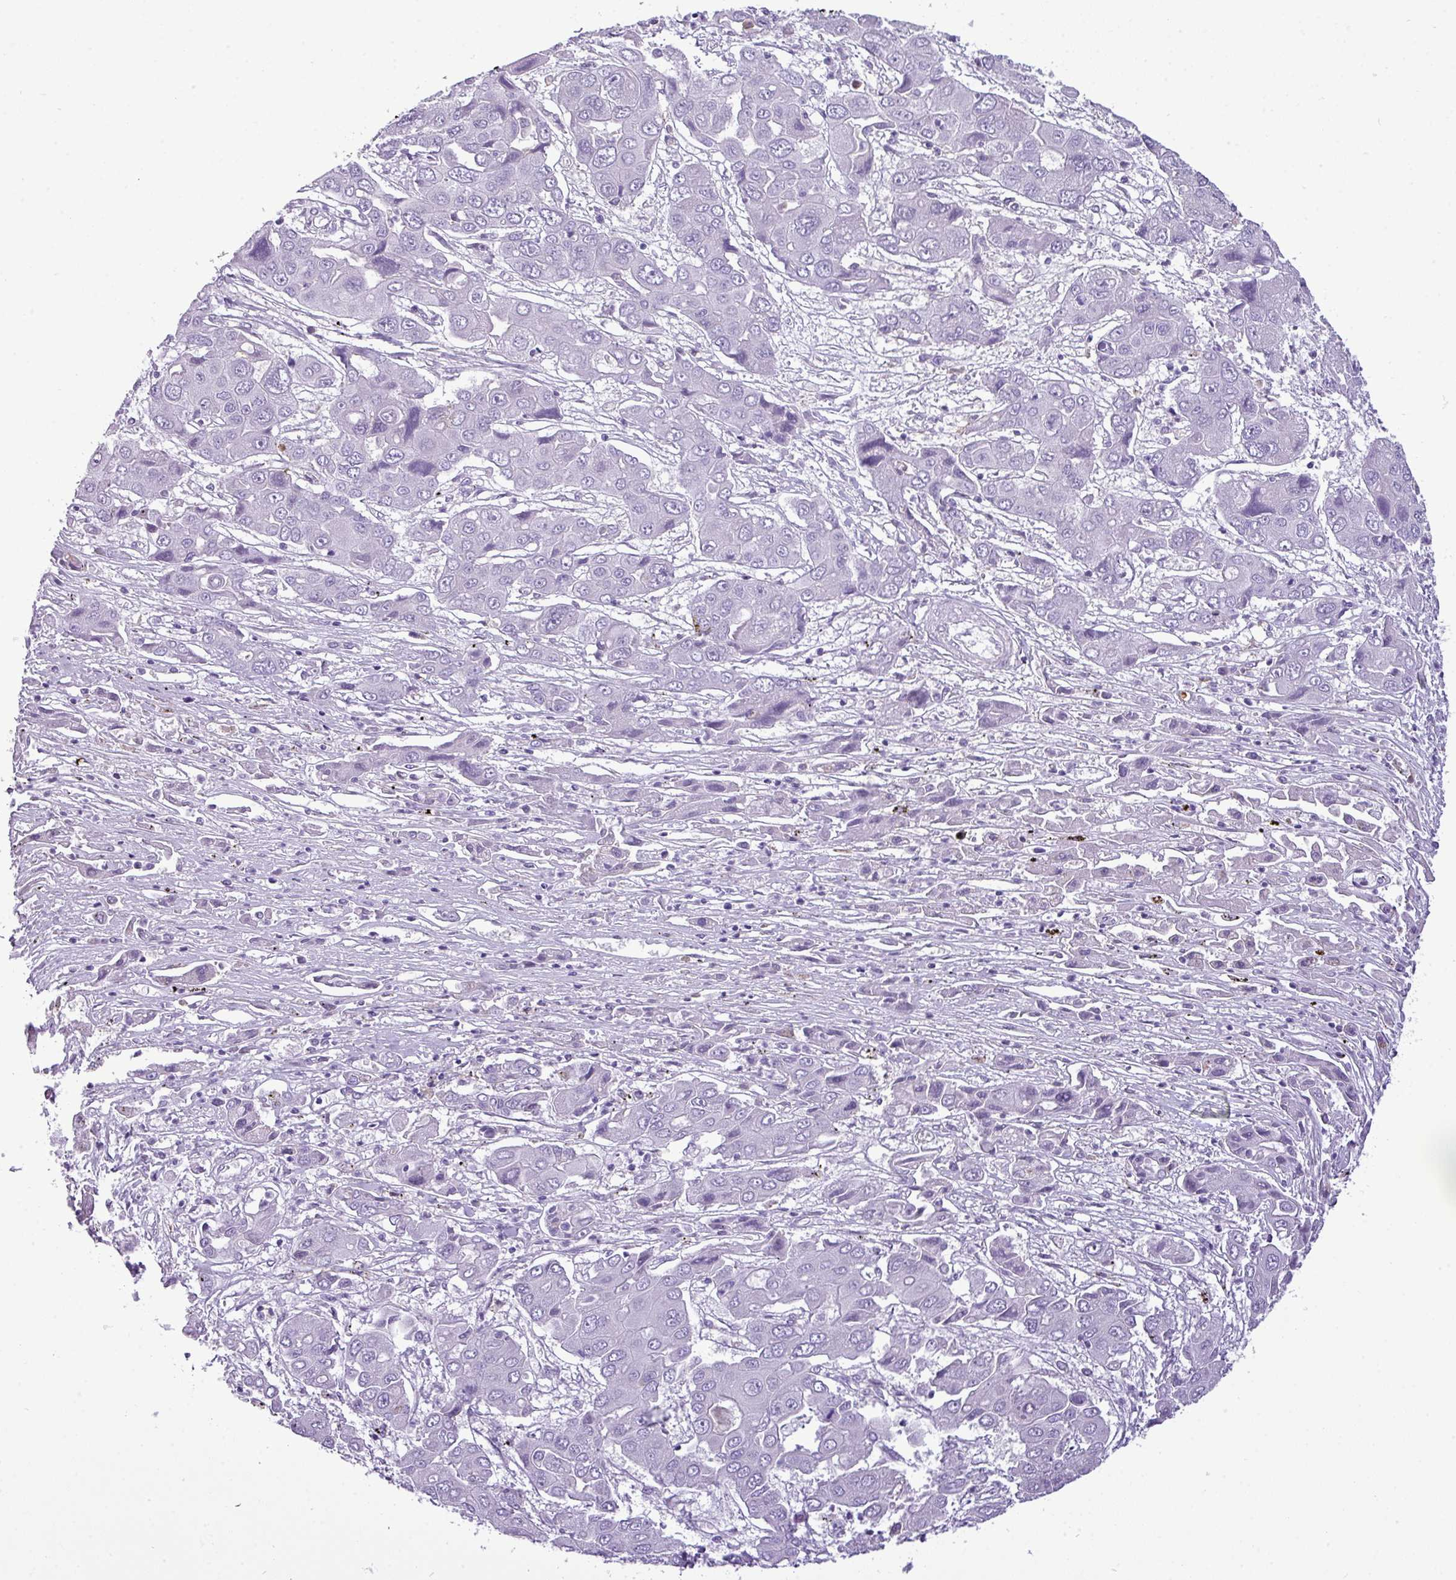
{"staining": {"intensity": "negative", "quantity": "none", "location": "none"}, "tissue": "liver cancer", "cell_type": "Tumor cells", "image_type": "cancer", "snomed": [{"axis": "morphology", "description": "Cholangiocarcinoma"}, {"axis": "topography", "description": "Liver"}], "caption": "The immunohistochemistry (IHC) histopathology image has no significant positivity in tumor cells of cholangiocarcinoma (liver) tissue.", "gene": "RBMXL2", "patient": {"sex": "male", "age": 67}}